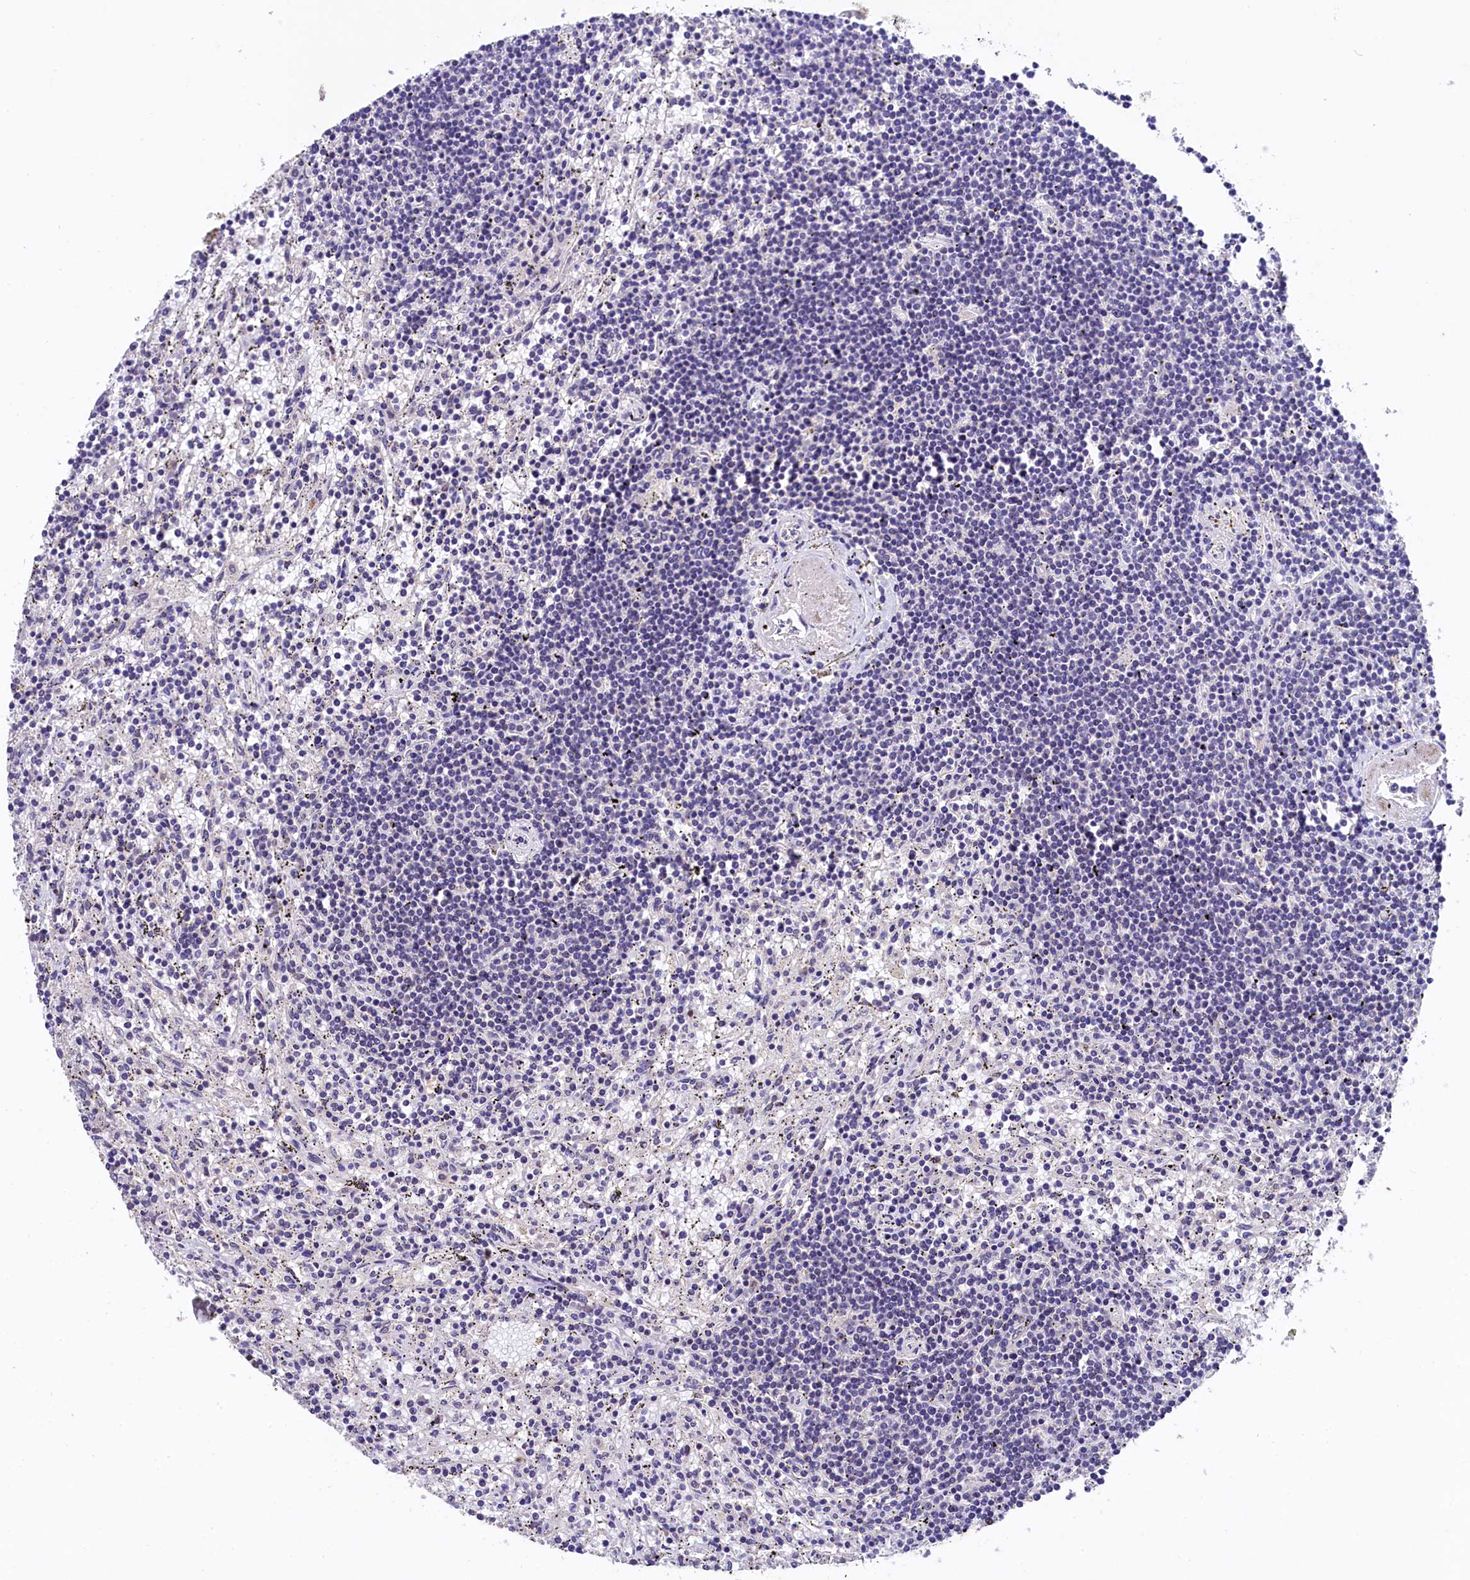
{"staining": {"intensity": "negative", "quantity": "none", "location": "none"}, "tissue": "lymphoma", "cell_type": "Tumor cells", "image_type": "cancer", "snomed": [{"axis": "morphology", "description": "Malignant lymphoma, non-Hodgkin's type, Low grade"}, {"axis": "topography", "description": "Spleen"}], "caption": "IHC of human lymphoma exhibits no positivity in tumor cells.", "gene": "HECTD4", "patient": {"sex": "male", "age": 76}}